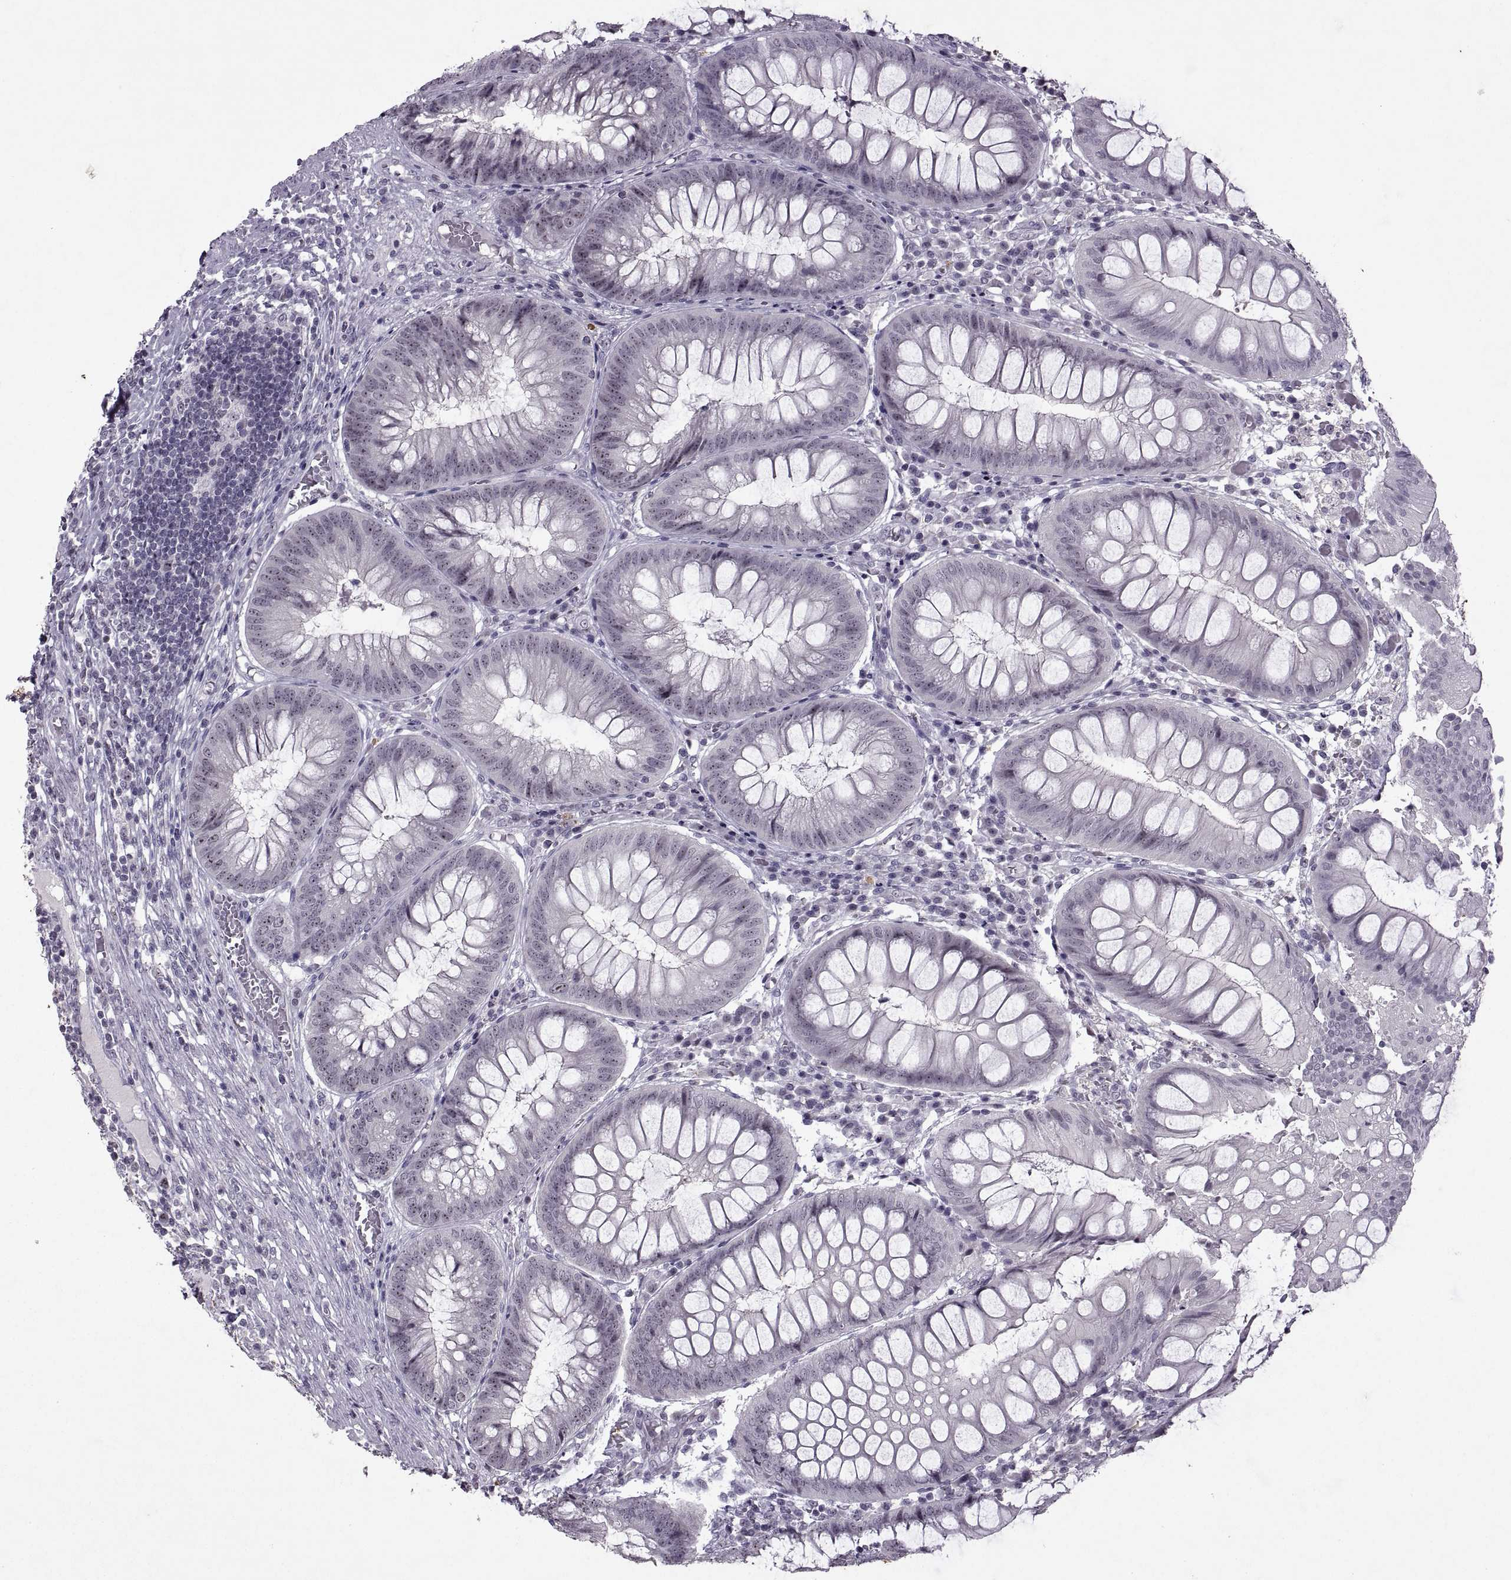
{"staining": {"intensity": "weak", "quantity": ">75%", "location": "nuclear"}, "tissue": "appendix", "cell_type": "Glandular cells", "image_type": "normal", "snomed": [{"axis": "morphology", "description": "Normal tissue, NOS"}, {"axis": "morphology", "description": "Inflammation, NOS"}, {"axis": "topography", "description": "Appendix"}], "caption": "Brown immunohistochemical staining in benign human appendix reveals weak nuclear positivity in about >75% of glandular cells.", "gene": "SINHCAF", "patient": {"sex": "male", "age": 16}}